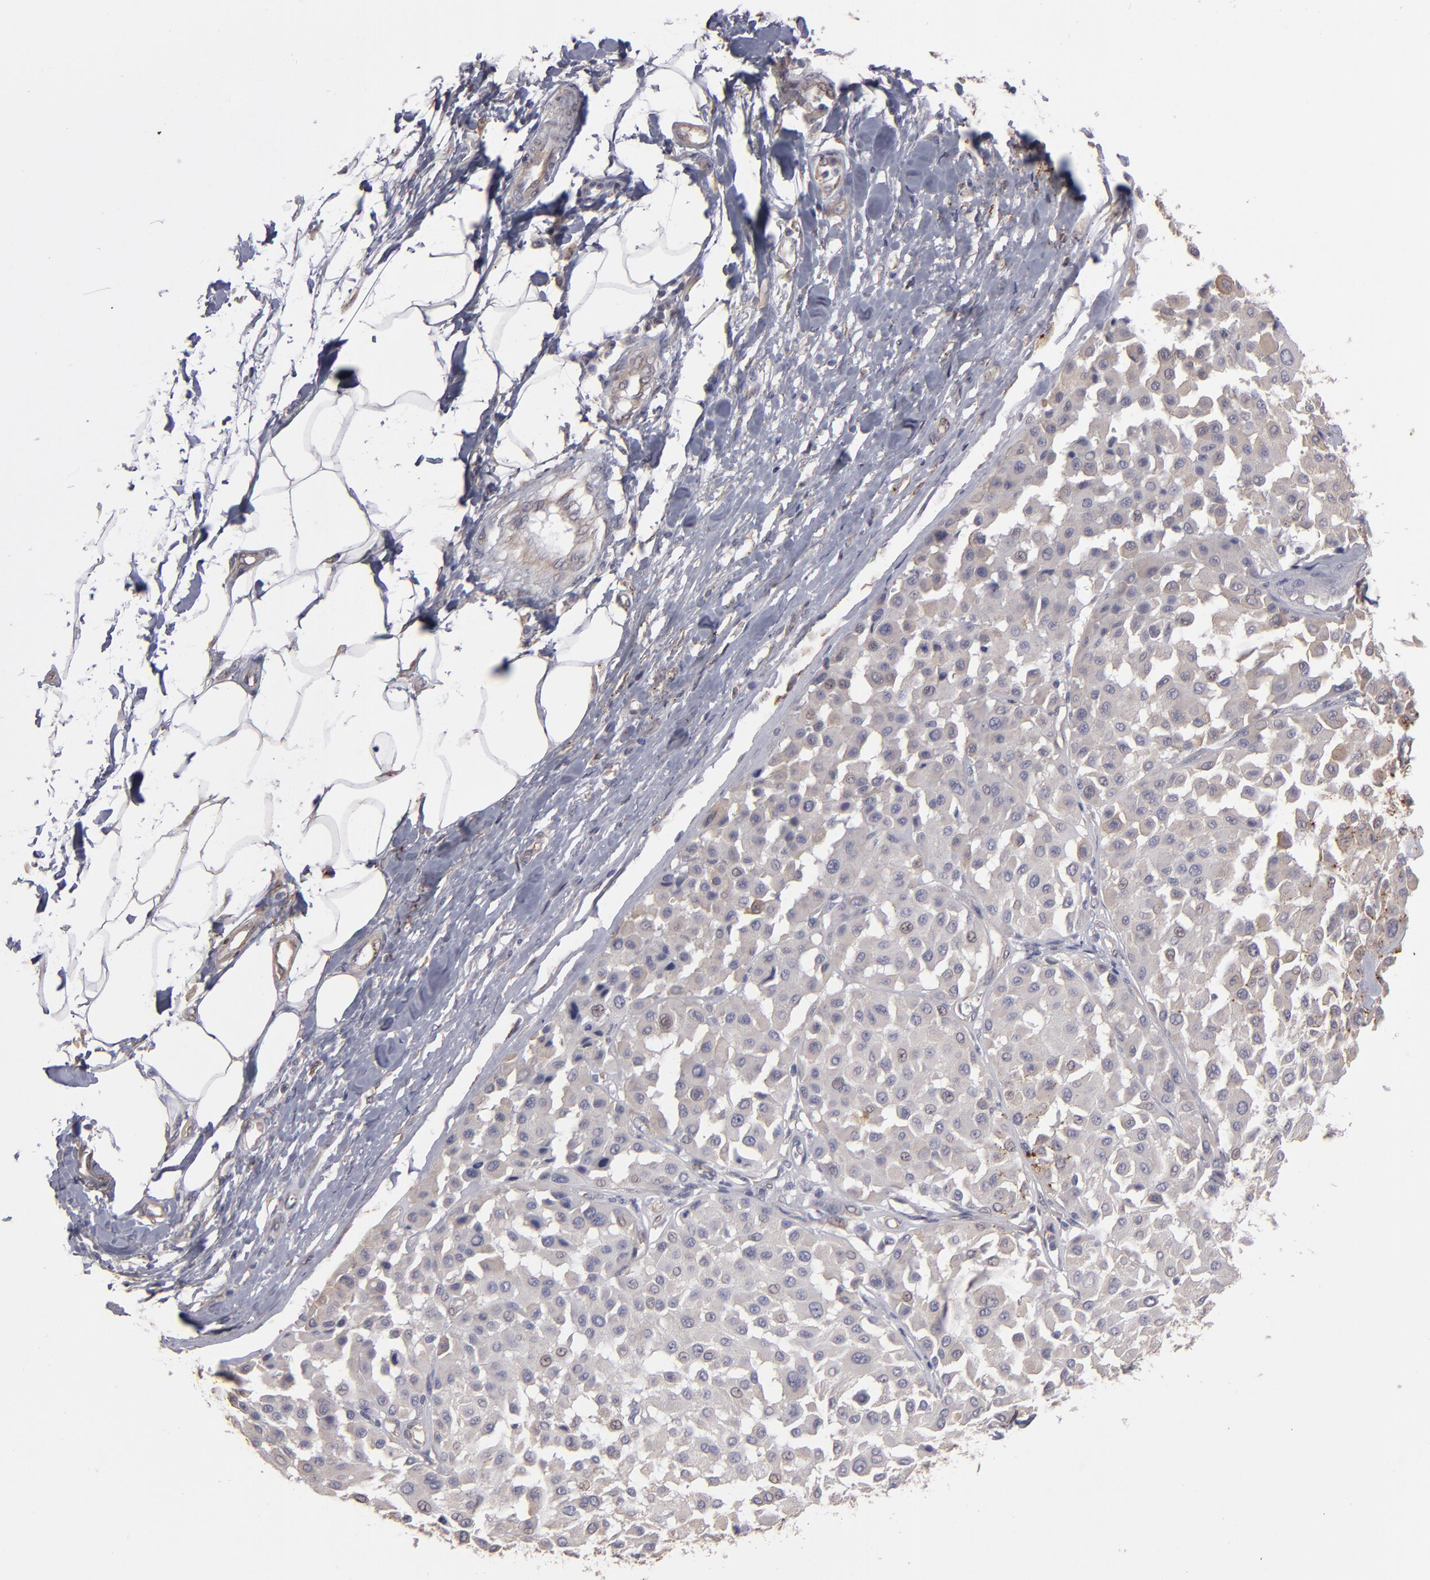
{"staining": {"intensity": "weak", "quantity": ">75%", "location": "cytoplasmic/membranous"}, "tissue": "melanoma", "cell_type": "Tumor cells", "image_type": "cancer", "snomed": [{"axis": "morphology", "description": "Malignant melanoma, Metastatic site"}, {"axis": "topography", "description": "Soft tissue"}], "caption": "An immunohistochemistry image of neoplastic tissue is shown. Protein staining in brown highlights weak cytoplasmic/membranous positivity in malignant melanoma (metastatic site) within tumor cells.", "gene": "NDRG2", "patient": {"sex": "male", "age": 41}}